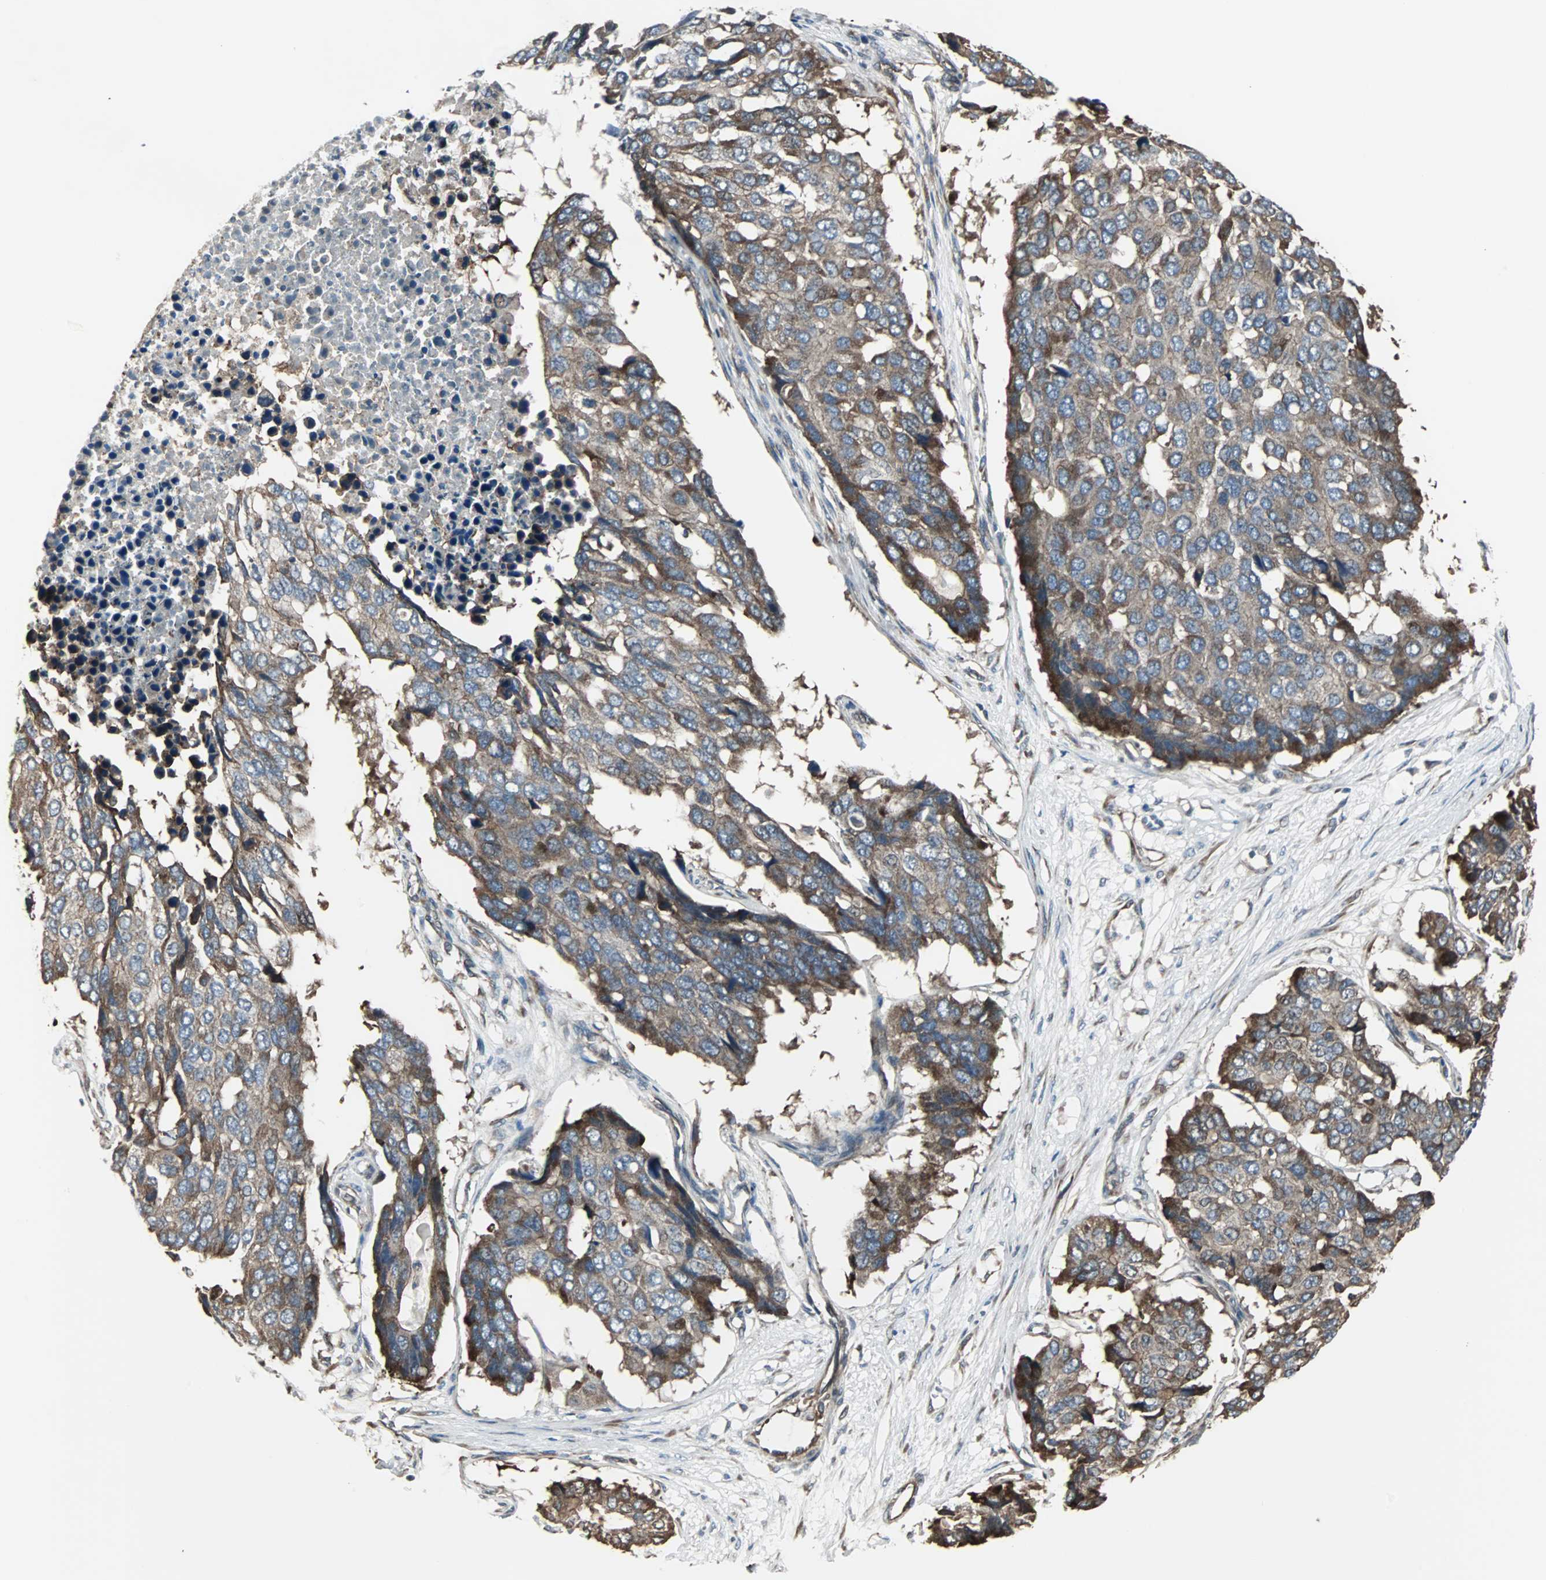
{"staining": {"intensity": "moderate", "quantity": "25%-75%", "location": "cytoplasmic/membranous"}, "tissue": "pancreatic cancer", "cell_type": "Tumor cells", "image_type": "cancer", "snomed": [{"axis": "morphology", "description": "Adenocarcinoma, NOS"}, {"axis": "topography", "description": "Pancreas"}], "caption": "An immunohistochemistry (IHC) photomicrograph of tumor tissue is shown. Protein staining in brown shows moderate cytoplasmic/membranous positivity in pancreatic cancer (adenocarcinoma) within tumor cells.", "gene": "CHP1", "patient": {"sex": "male", "age": 50}}